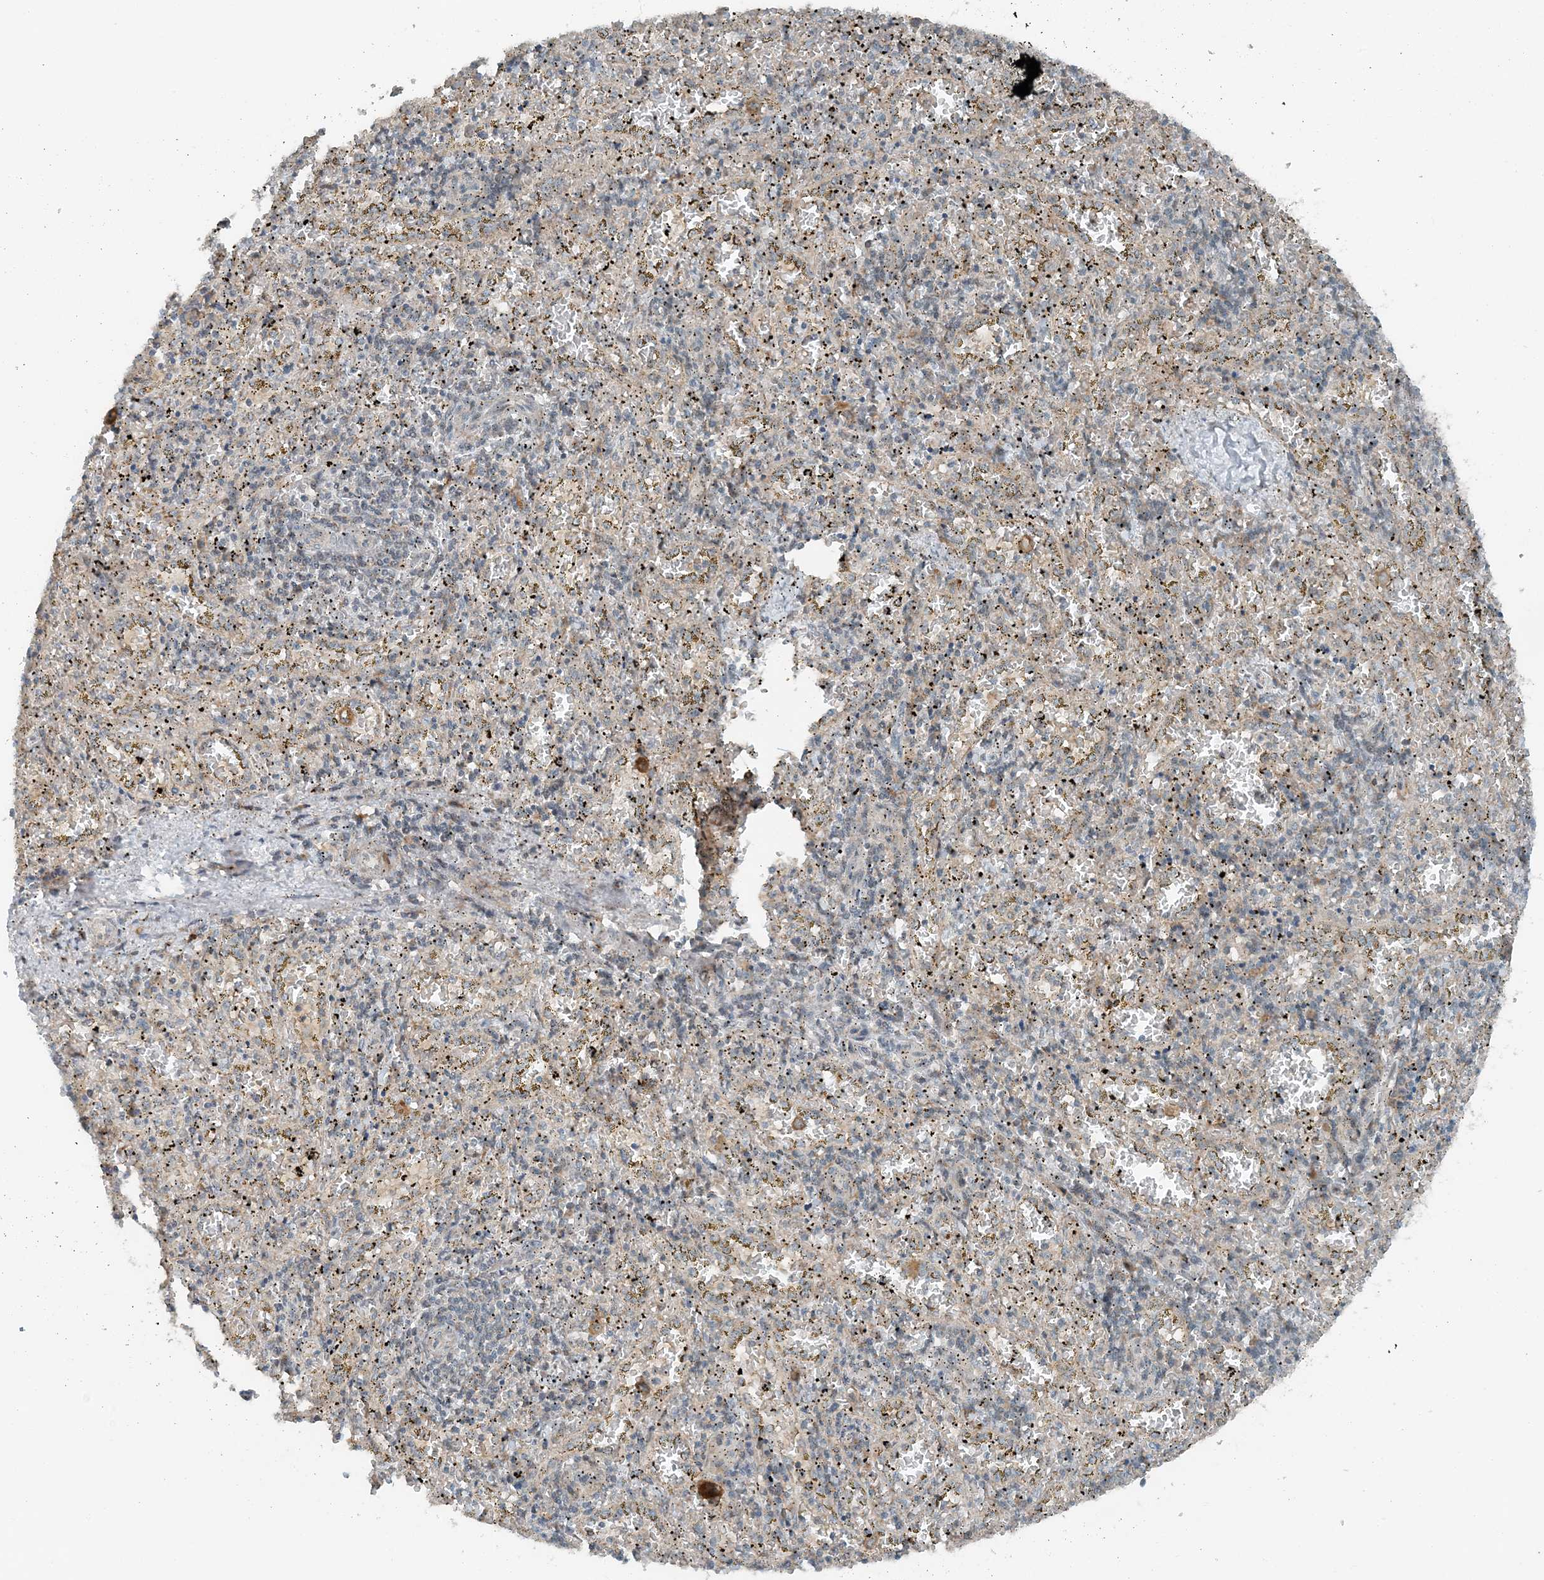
{"staining": {"intensity": "weak", "quantity": "25%-75%", "location": "cytoplasmic/membranous"}, "tissue": "spleen", "cell_type": "Cells in red pulp", "image_type": "normal", "snomed": [{"axis": "morphology", "description": "Normal tissue, NOS"}, {"axis": "topography", "description": "Spleen"}], "caption": "Immunohistochemistry (DAB) staining of normal human spleen shows weak cytoplasmic/membranous protein expression in approximately 25%-75% of cells in red pulp.", "gene": "MITD1", "patient": {"sex": "male", "age": 11}}